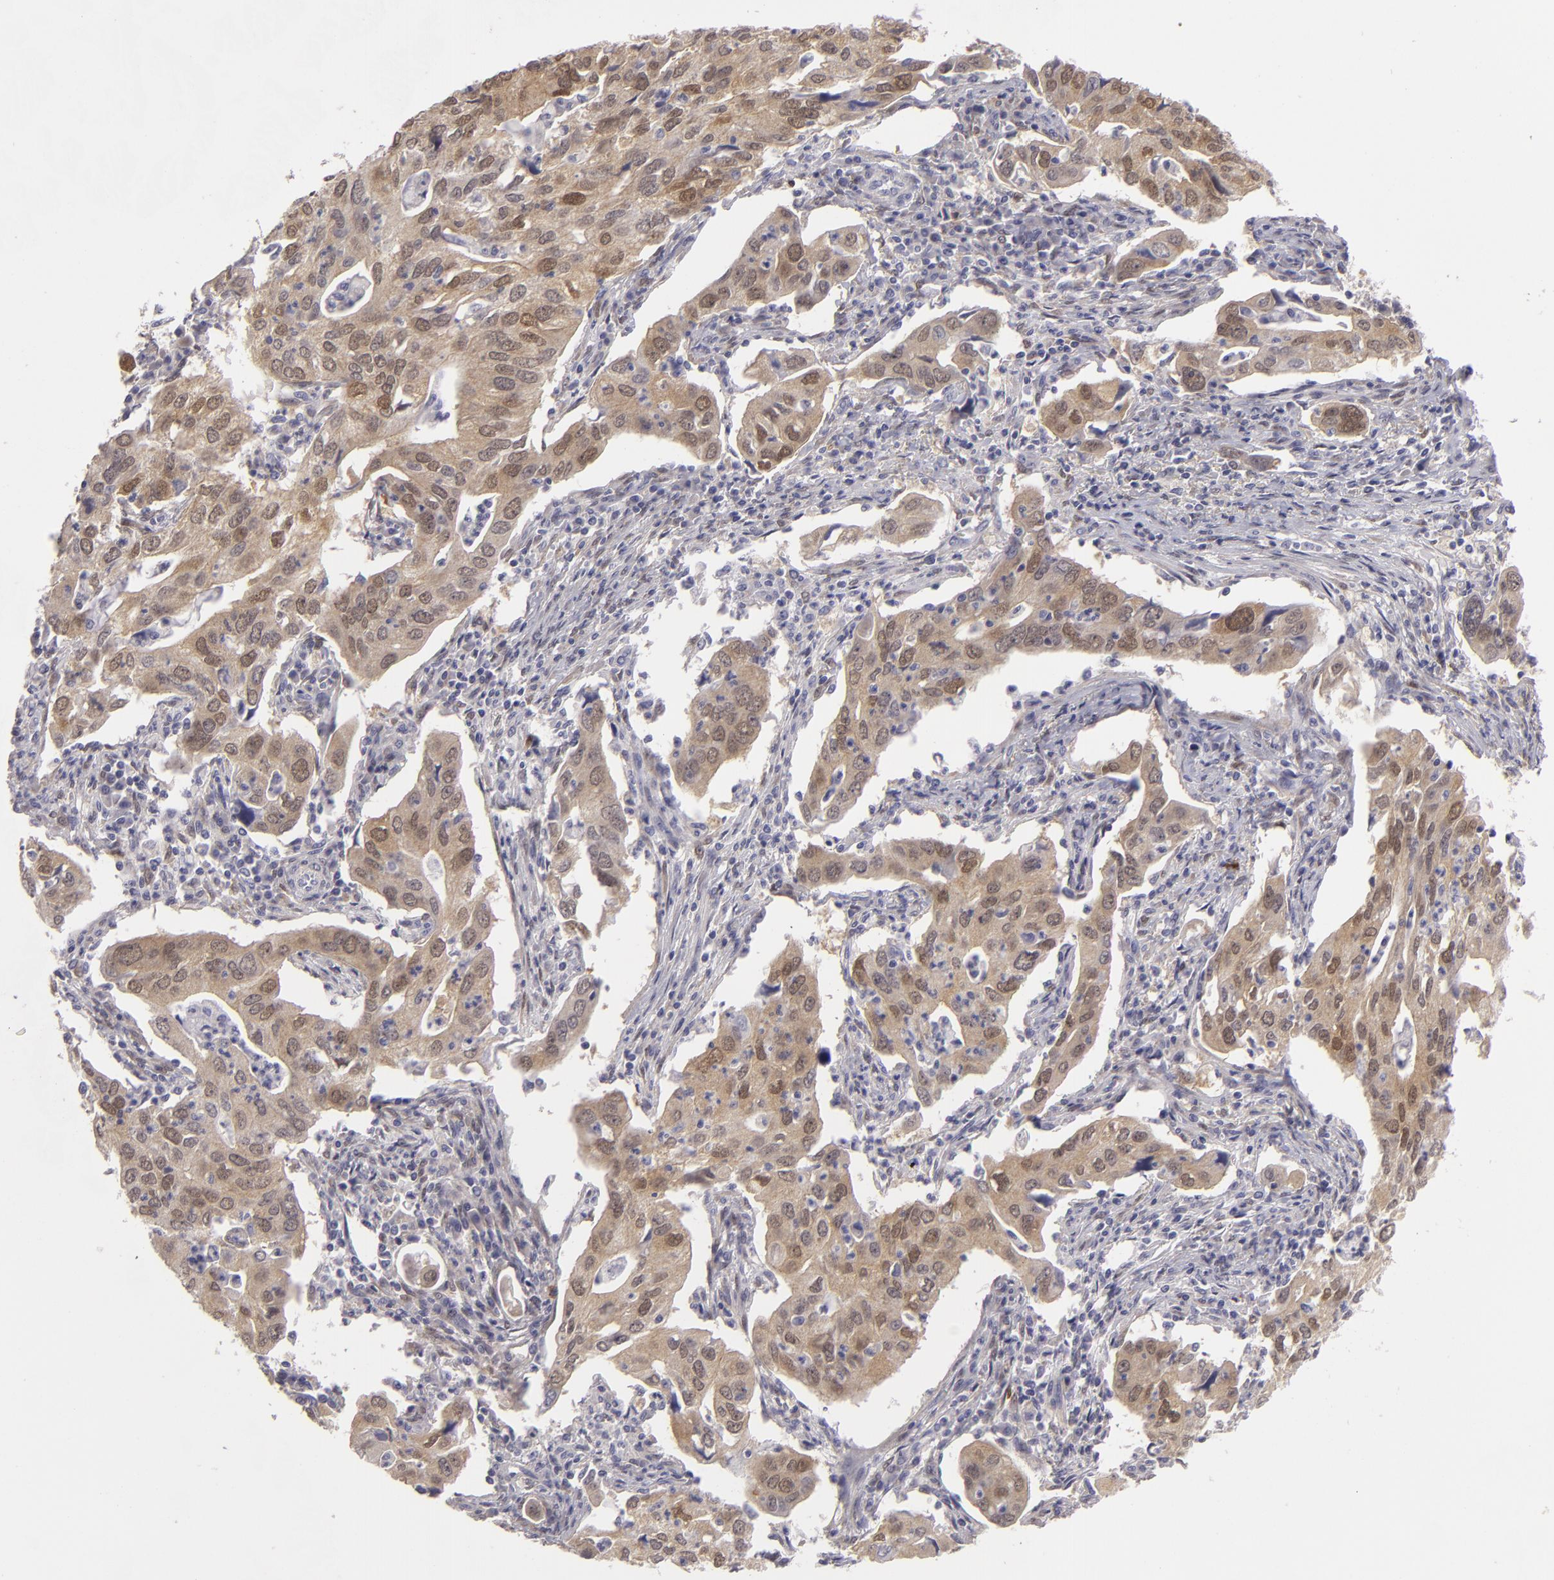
{"staining": {"intensity": "weak", "quantity": ">75%", "location": "cytoplasmic/membranous,nuclear"}, "tissue": "lung cancer", "cell_type": "Tumor cells", "image_type": "cancer", "snomed": [{"axis": "morphology", "description": "Adenocarcinoma, NOS"}, {"axis": "topography", "description": "Lung"}], "caption": "Tumor cells show weak cytoplasmic/membranous and nuclear staining in about >75% of cells in adenocarcinoma (lung). (brown staining indicates protein expression, while blue staining denotes nuclei).", "gene": "EFS", "patient": {"sex": "male", "age": 48}}